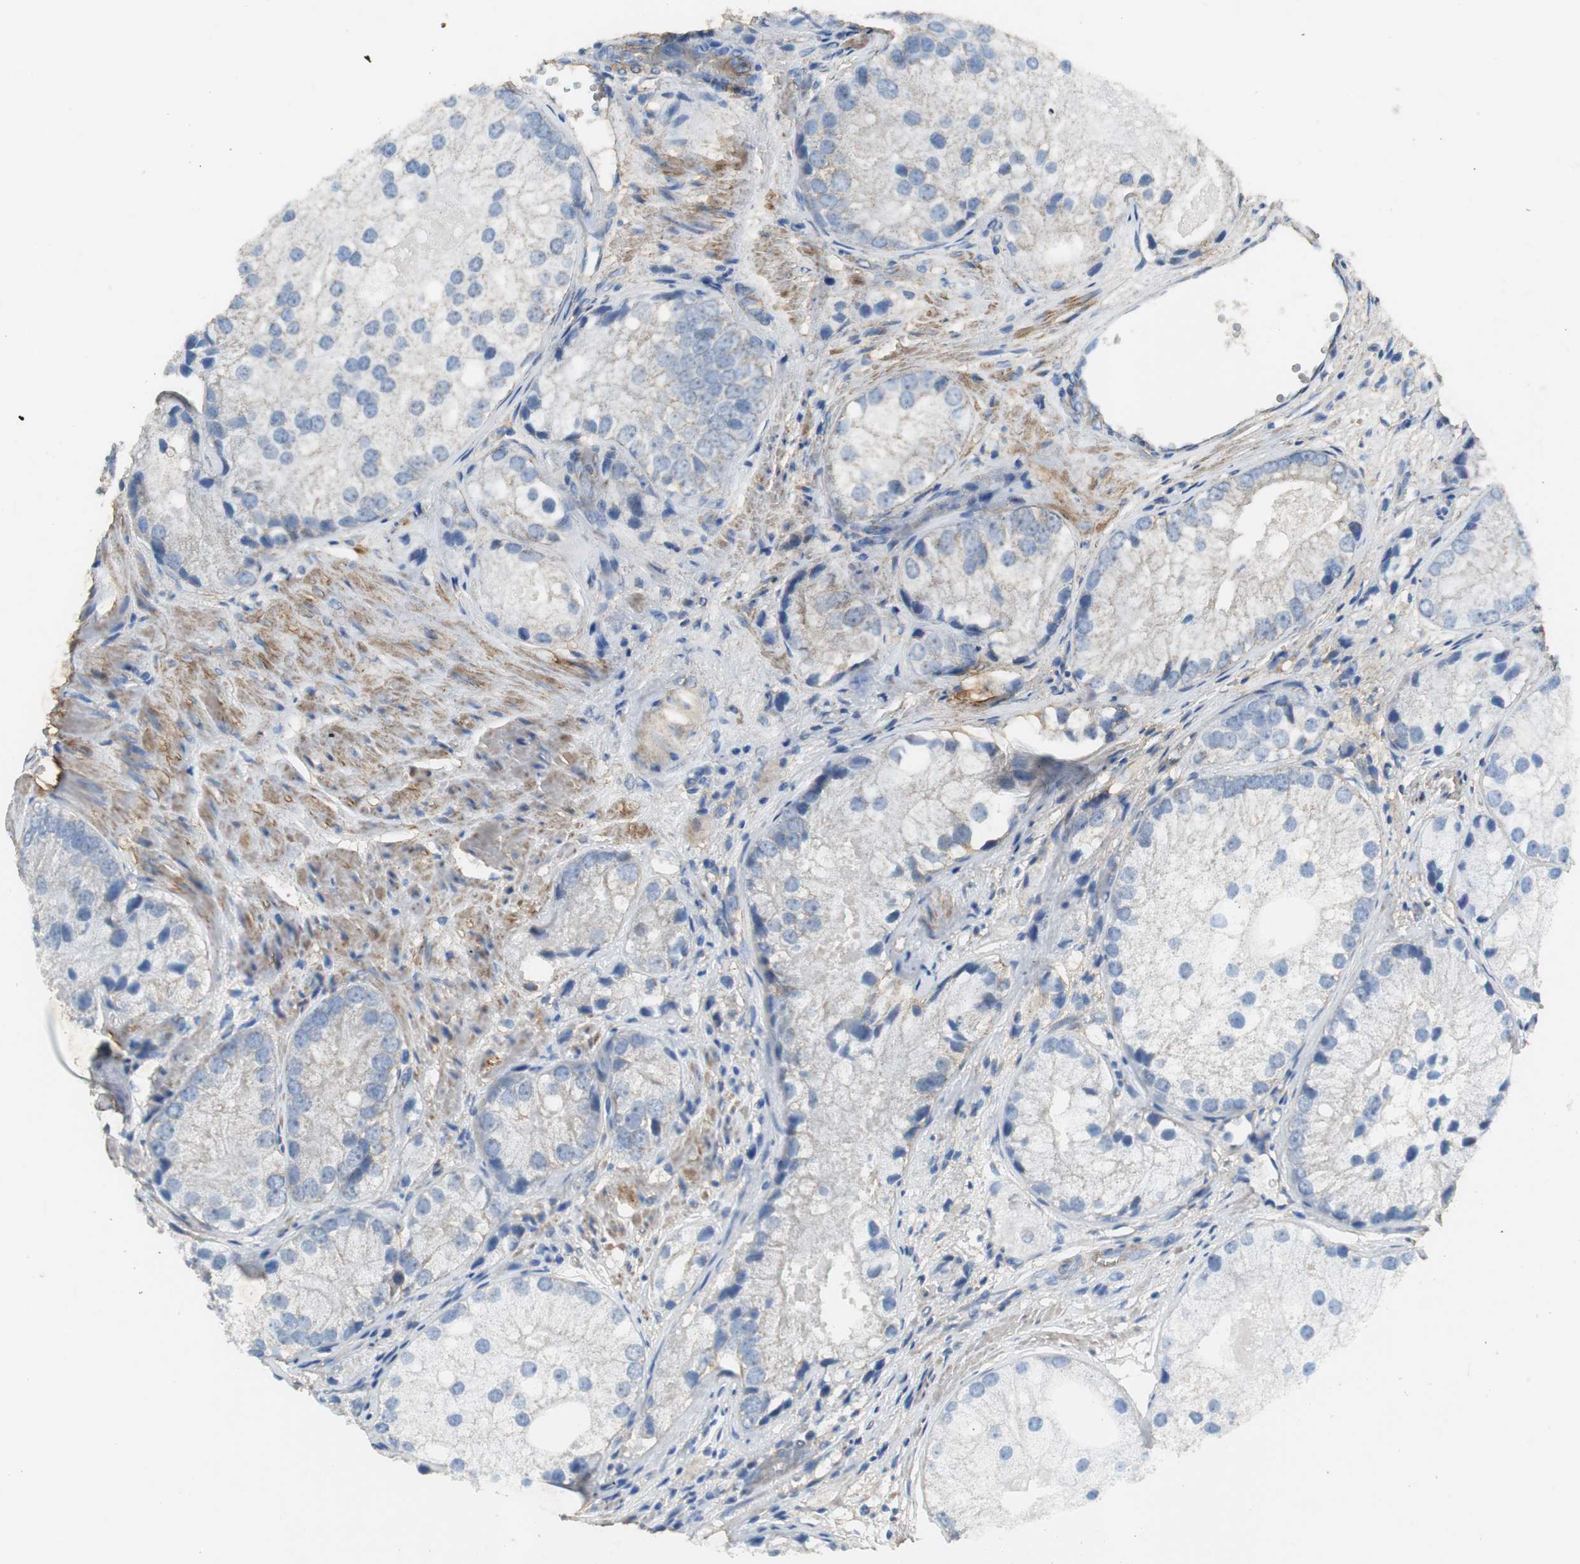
{"staining": {"intensity": "negative", "quantity": "none", "location": "none"}, "tissue": "prostate cancer", "cell_type": "Tumor cells", "image_type": "cancer", "snomed": [{"axis": "morphology", "description": "Adenocarcinoma, Low grade"}, {"axis": "topography", "description": "Prostate"}], "caption": "This is an immunohistochemistry (IHC) photomicrograph of human prostate cancer (low-grade adenocarcinoma). There is no positivity in tumor cells.", "gene": "NNT", "patient": {"sex": "male", "age": 69}}